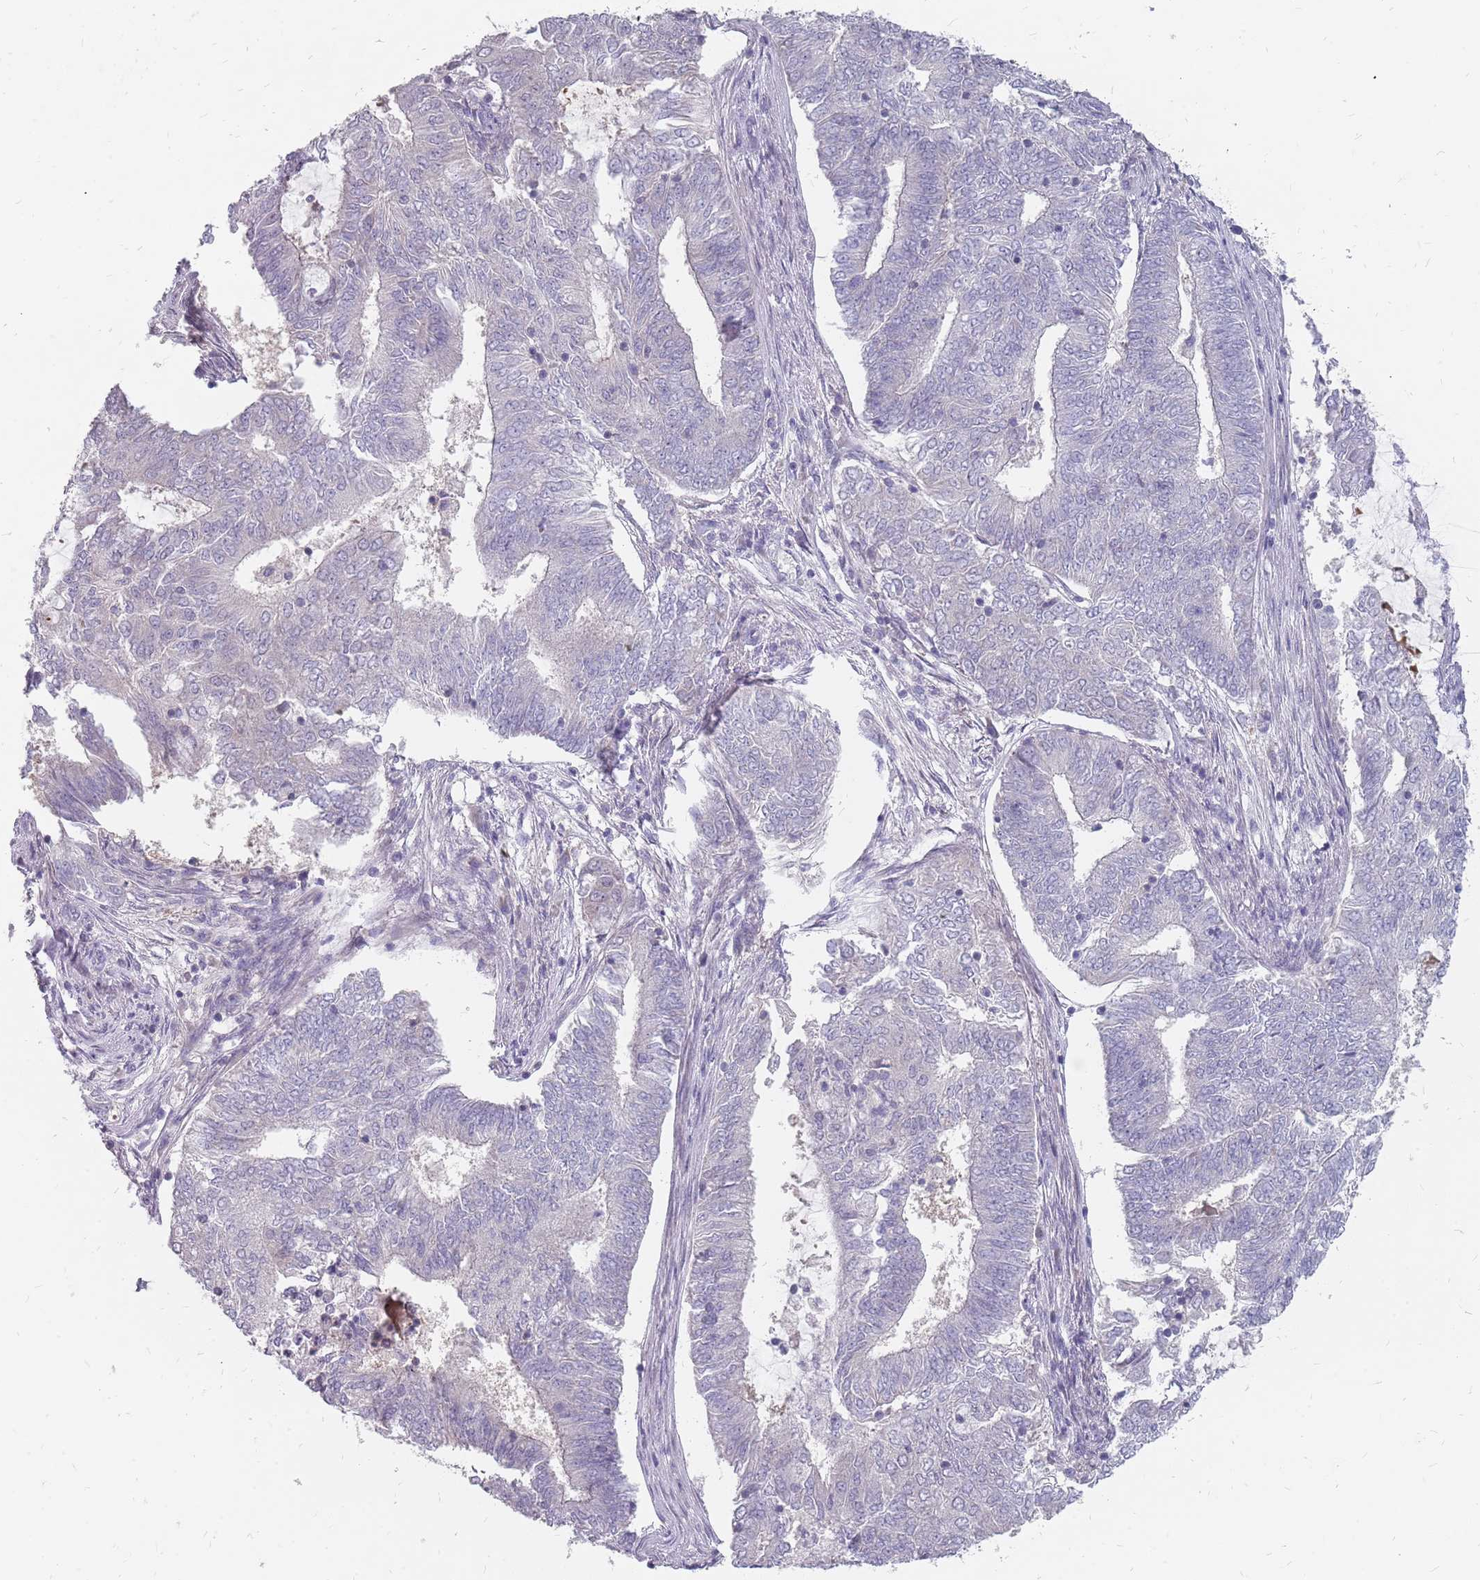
{"staining": {"intensity": "negative", "quantity": "none", "location": "none"}, "tissue": "endometrial cancer", "cell_type": "Tumor cells", "image_type": "cancer", "snomed": [{"axis": "morphology", "description": "Adenocarcinoma, NOS"}, {"axis": "topography", "description": "Endometrium"}], "caption": "IHC of endometrial adenocarcinoma reveals no staining in tumor cells. (IHC, brightfield microscopy, high magnification).", "gene": "CMTR2", "patient": {"sex": "female", "age": 62}}